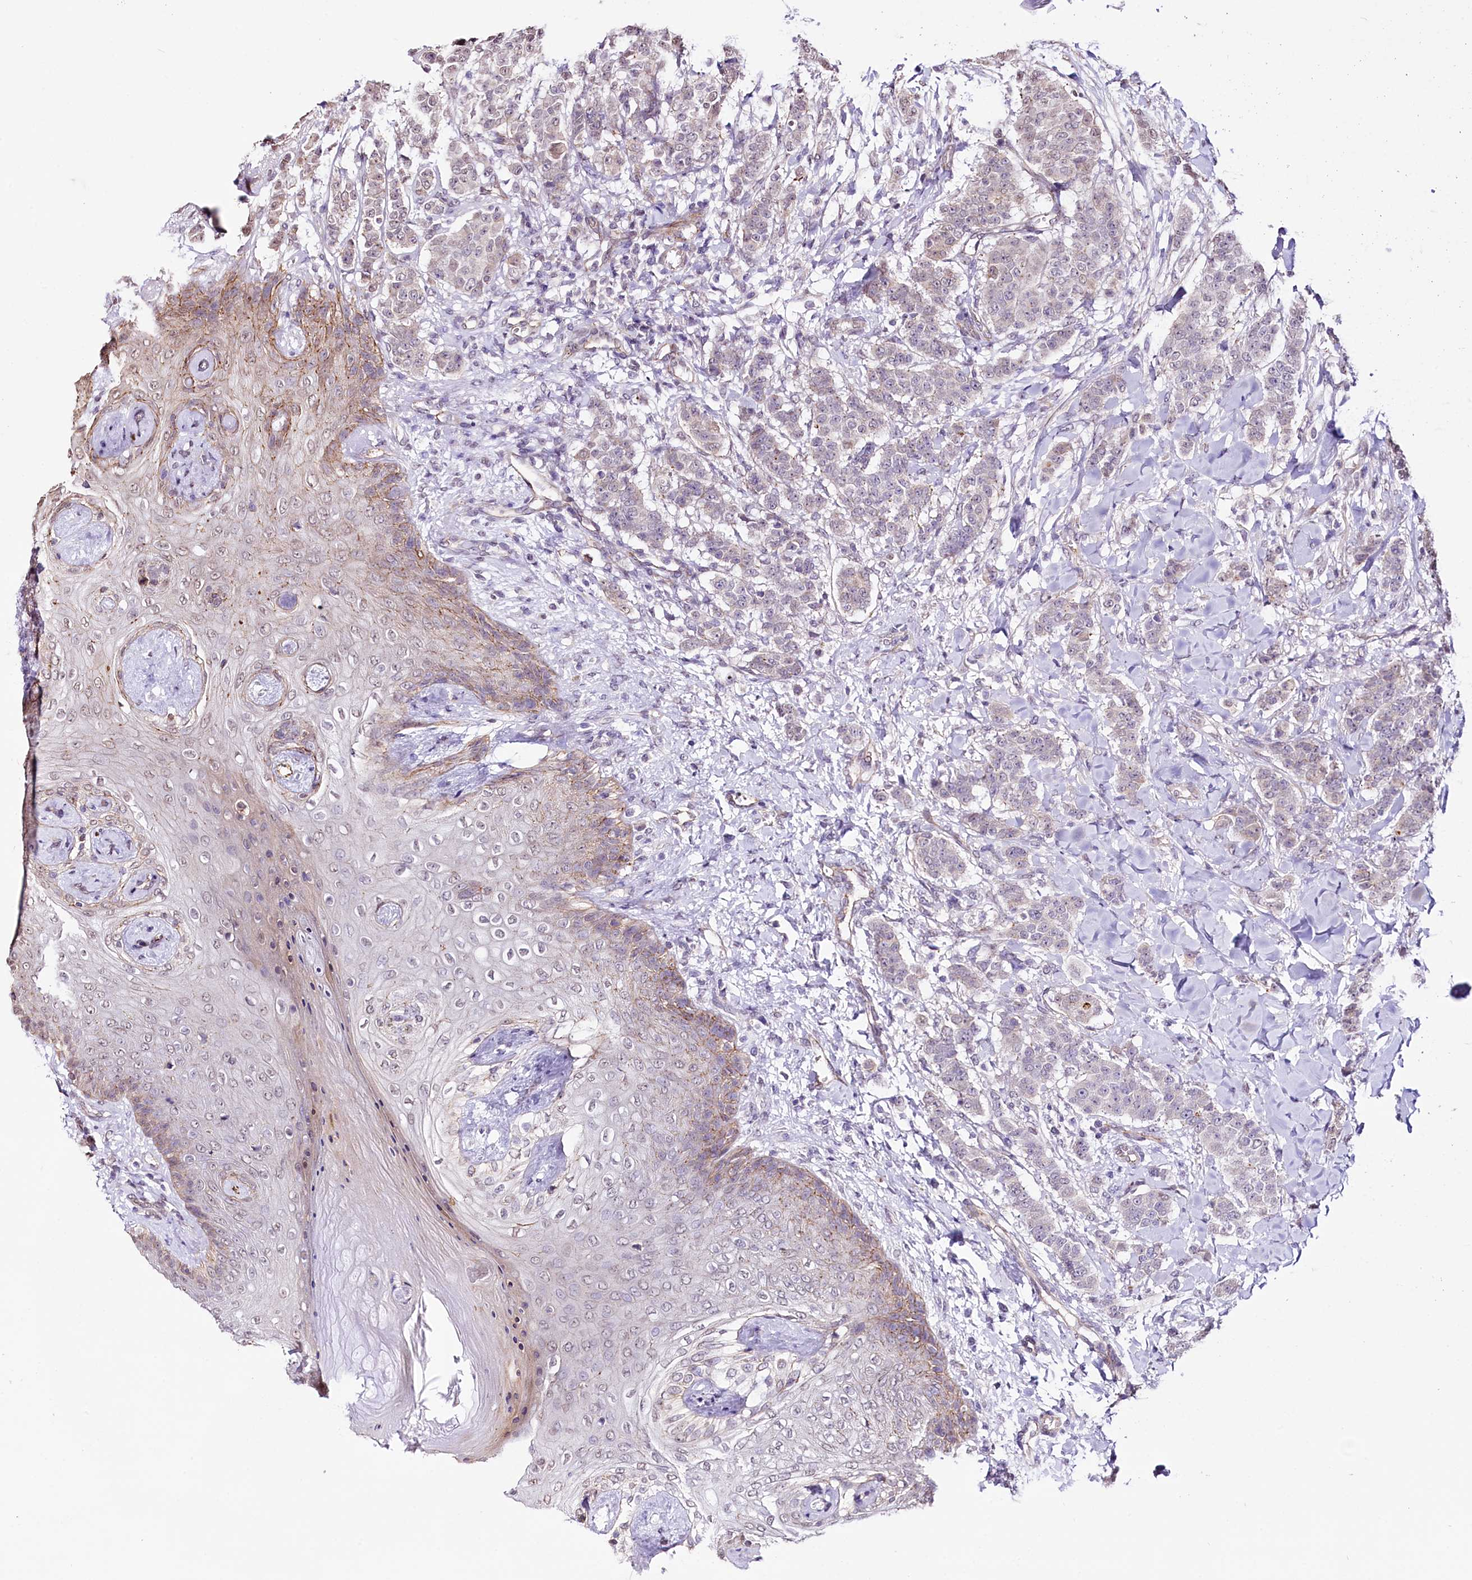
{"staining": {"intensity": "negative", "quantity": "none", "location": "none"}, "tissue": "breast cancer", "cell_type": "Tumor cells", "image_type": "cancer", "snomed": [{"axis": "morphology", "description": "Duct carcinoma"}, {"axis": "topography", "description": "Breast"}], "caption": "A micrograph of intraductal carcinoma (breast) stained for a protein exhibits no brown staining in tumor cells.", "gene": "ST7", "patient": {"sex": "female", "age": 40}}